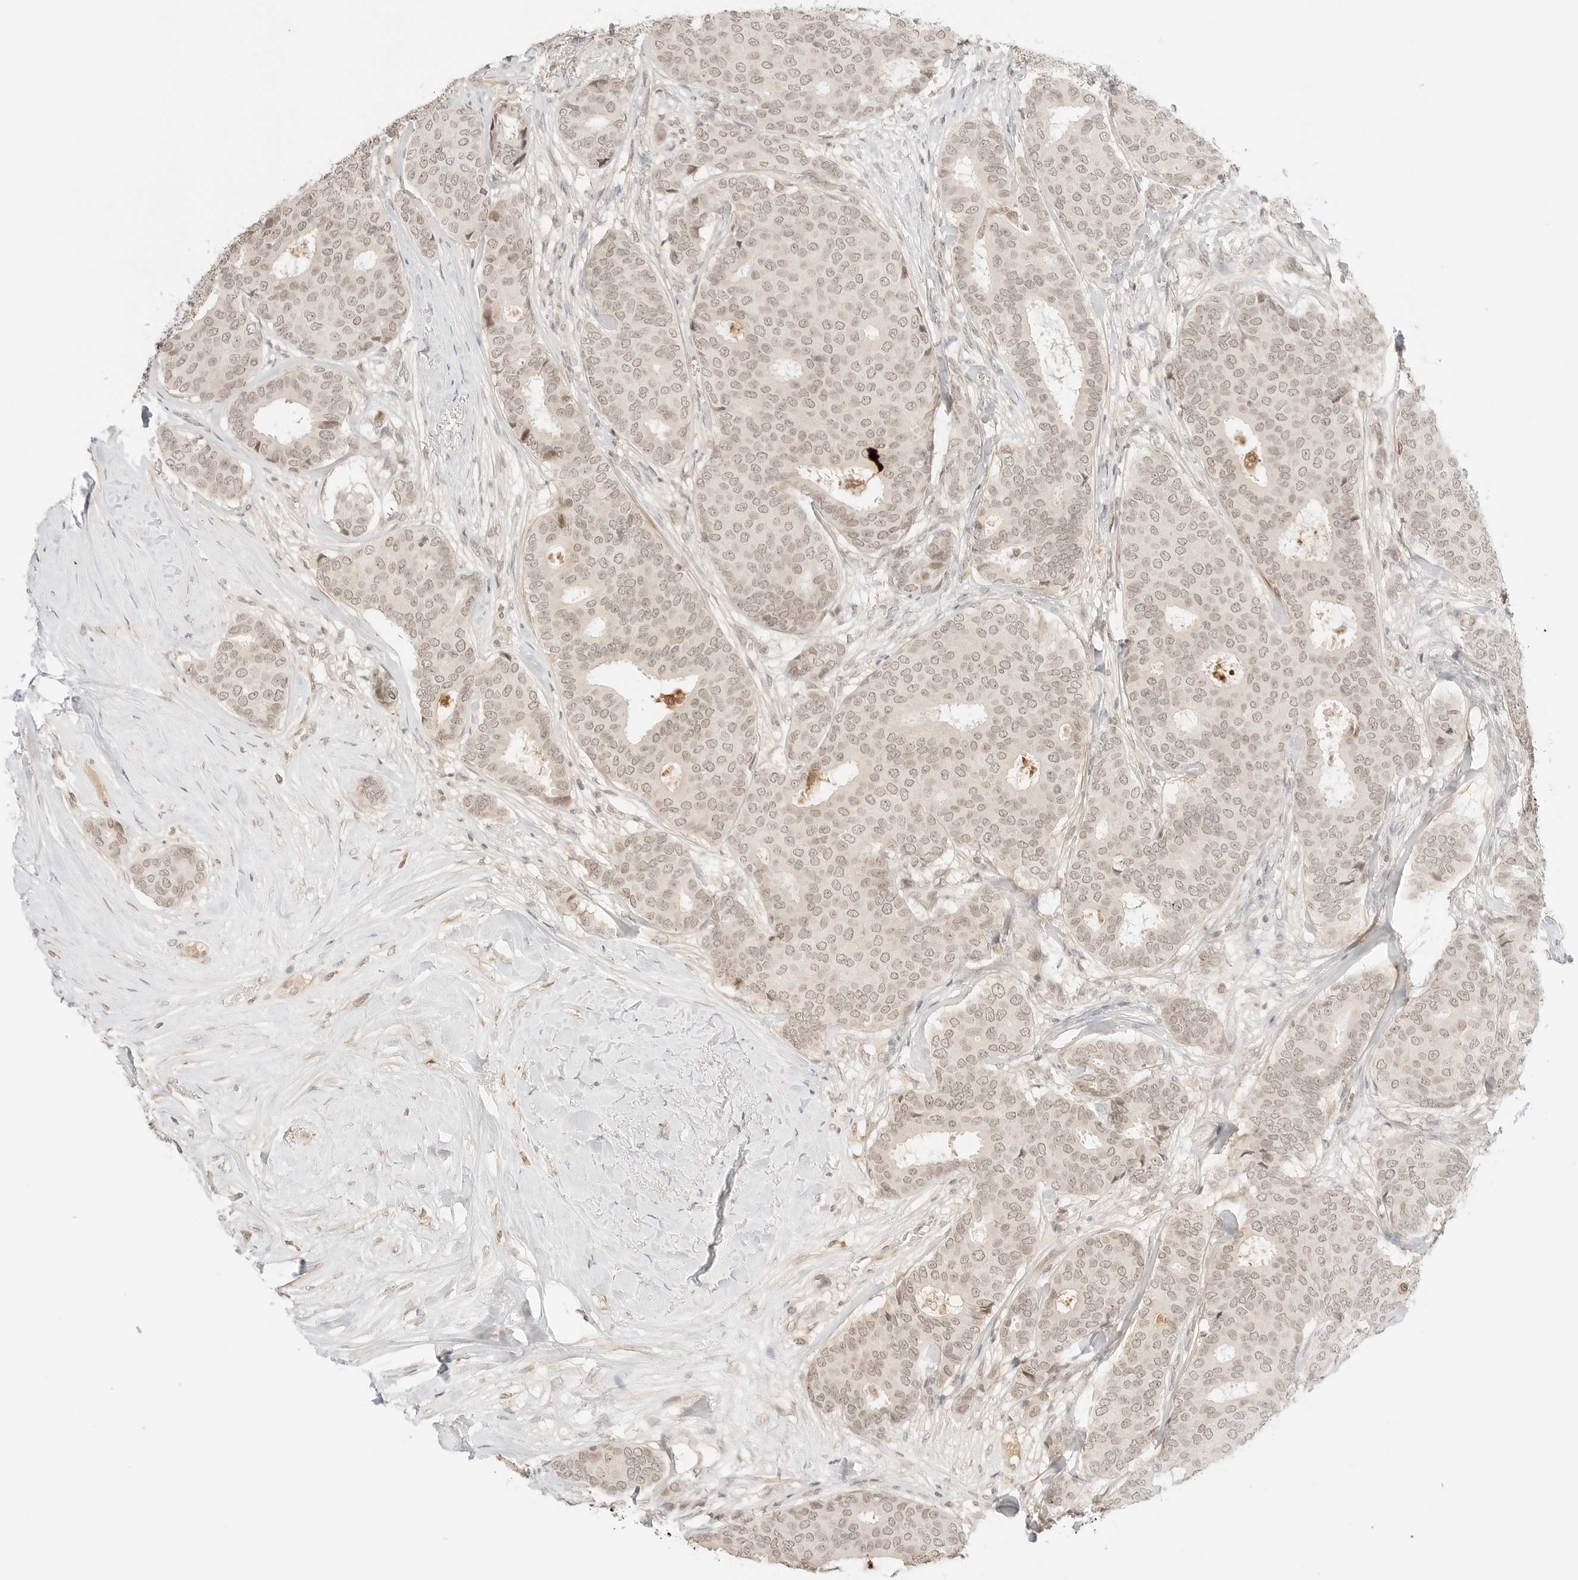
{"staining": {"intensity": "weak", "quantity": ">75%", "location": "nuclear"}, "tissue": "breast cancer", "cell_type": "Tumor cells", "image_type": "cancer", "snomed": [{"axis": "morphology", "description": "Duct carcinoma"}, {"axis": "topography", "description": "Breast"}], "caption": "The micrograph exhibits staining of infiltrating ductal carcinoma (breast), revealing weak nuclear protein expression (brown color) within tumor cells.", "gene": "RPS6KL1", "patient": {"sex": "female", "age": 75}}